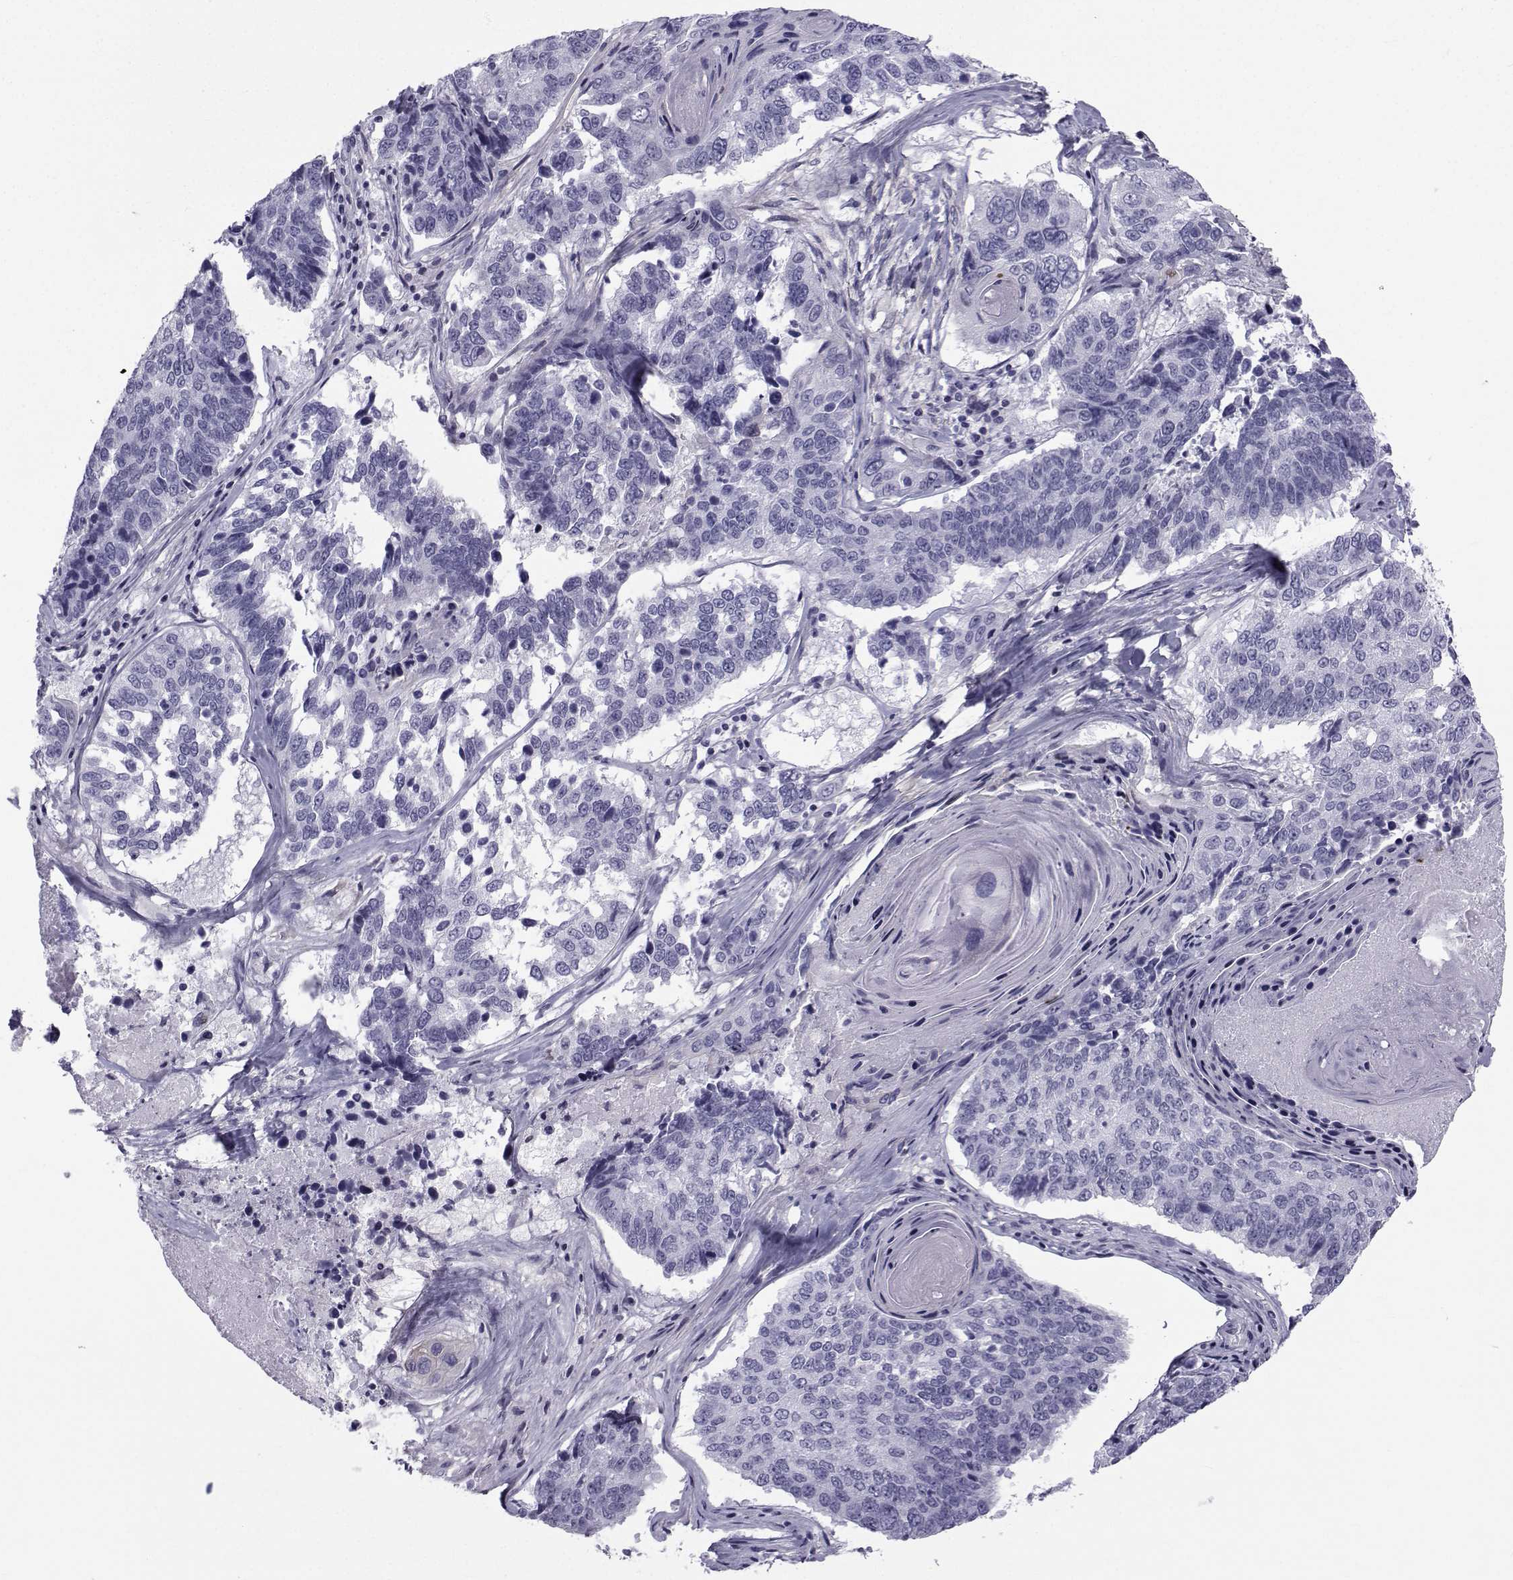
{"staining": {"intensity": "negative", "quantity": "none", "location": "none"}, "tissue": "lung cancer", "cell_type": "Tumor cells", "image_type": "cancer", "snomed": [{"axis": "morphology", "description": "Squamous cell carcinoma, NOS"}, {"axis": "topography", "description": "Lung"}], "caption": "A photomicrograph of squamous cell carcinoma (lung) stained for a protein exhibits no brown staining in tumor cells.", "gene": "SPANXD", "patient": {"sex": "male", "age": 73}}